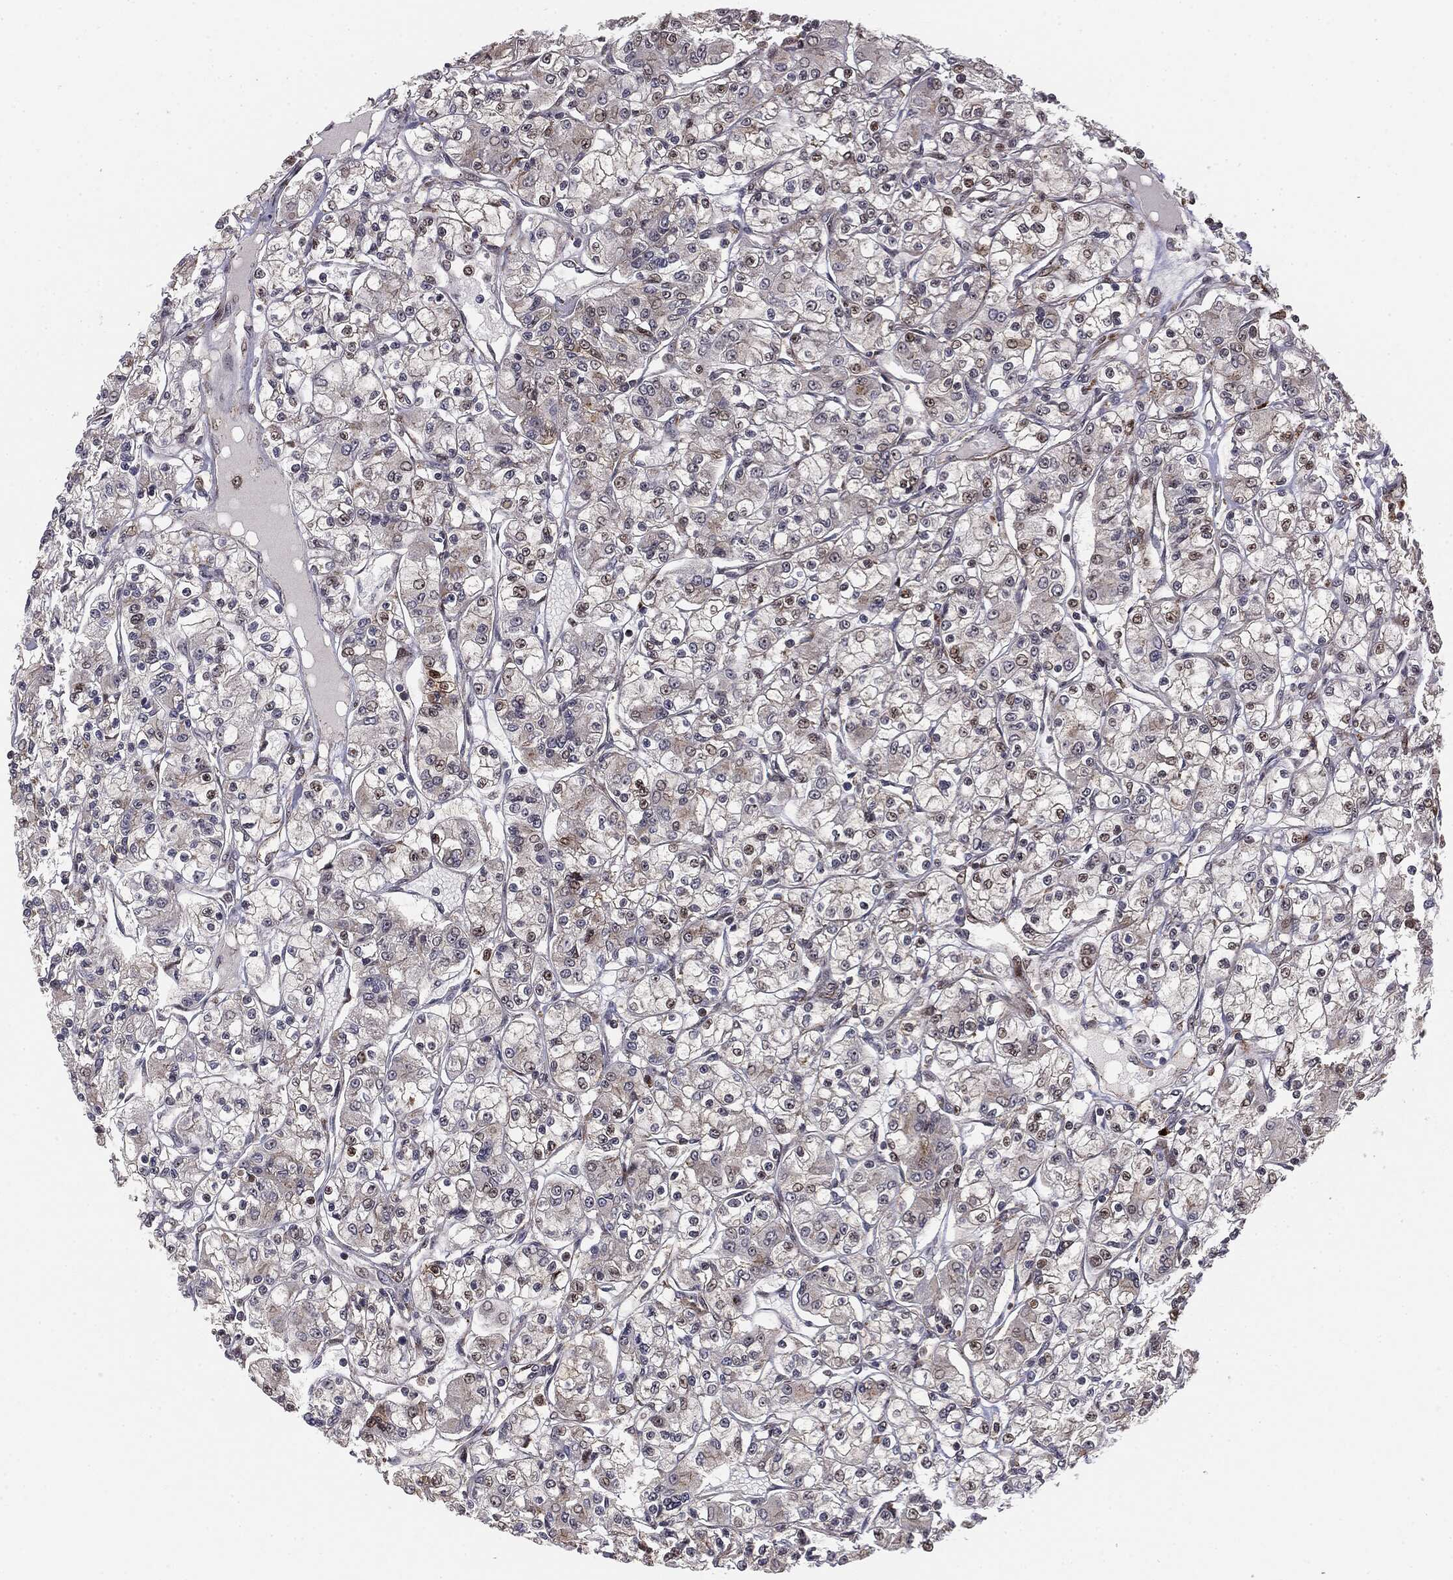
{"staining": {"intensity": "negative", "quantity": "none", "location": "none"}, "tissue": "renal cancer", "cell_type": "Tumor cells", "image_type": "cancer", "snomed": [{"axis": "morphology", "description": "Adenocarcinoma, NOS"}, {"axis": "topography", "description": "Kidney"}], "caption": "This photomicrograph is of renal adenocarcinoma stained with immunohistochemistry (IHC) to label a protein in brown with the nuclei are counter-stained blue. There is no expression in tumor cells. (DAB IHC visualized using brightfield microscopy, high magnification).", "gene": "PTEN", "patient": {"sex": "female", "age": 59}}